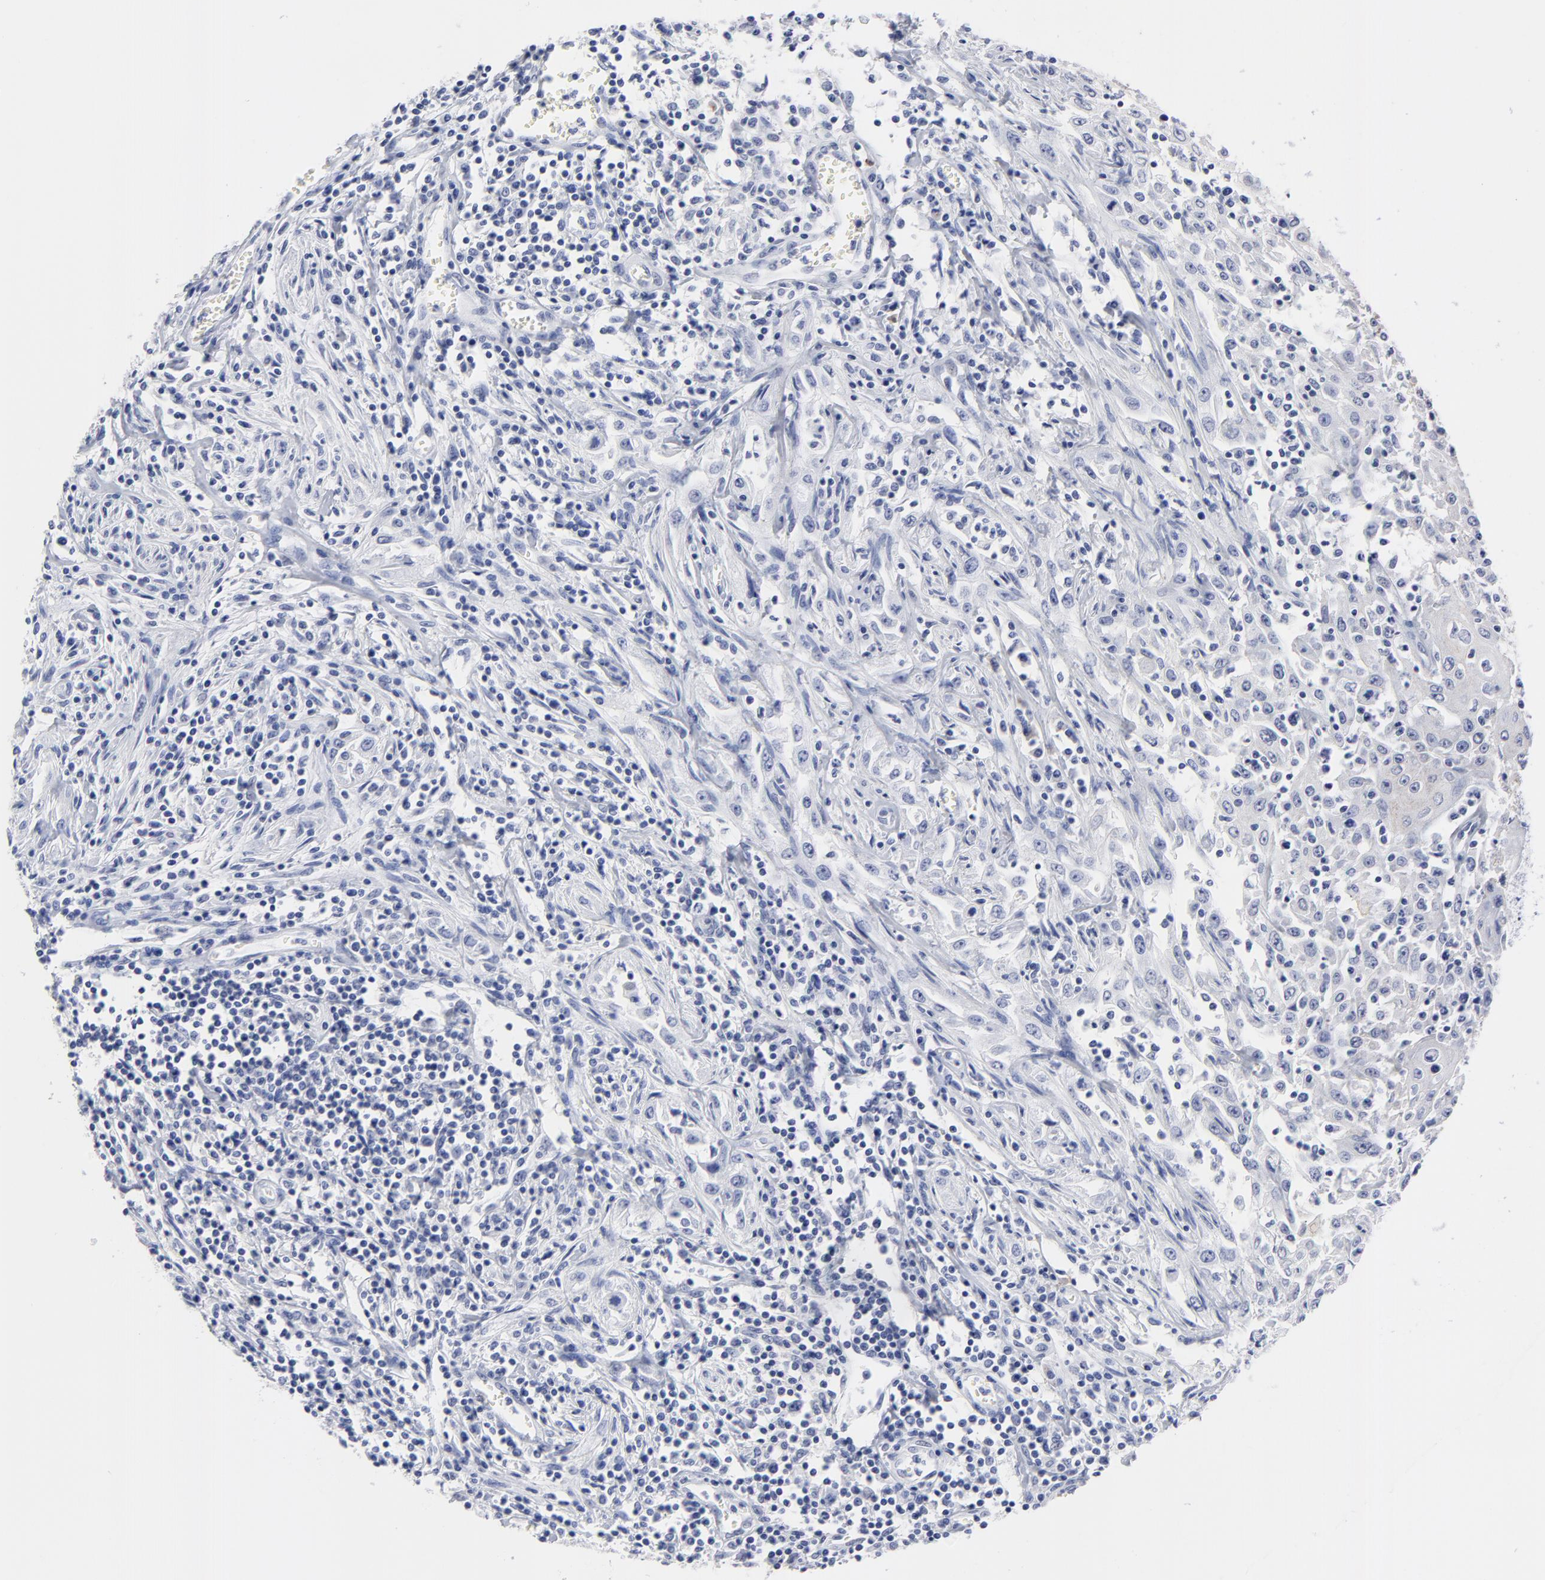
{"staining": {"intensity": "negative", "quantity": "none", "location": "none"}, "tissue": "head and neck cancer", "cell_type": "Tumor cells", "image_type": "cancer", "snomed": [{"axis": "morphology", "description": "Squamous cell carcinoma, NOS"}, {"axis": "topography", "description": "Oral tissue"}, {"axis": "topography", "description": "Head-Neck"}], "caption": "A micrograph of human head and neck squamous cell carcinoma is negative for staining in tumor cells. (Brightfield microscopy of DAB immunohistochemistry at high magnification).", "gene": "ACY1", "patient": {"sex": "female", "age": 76}}